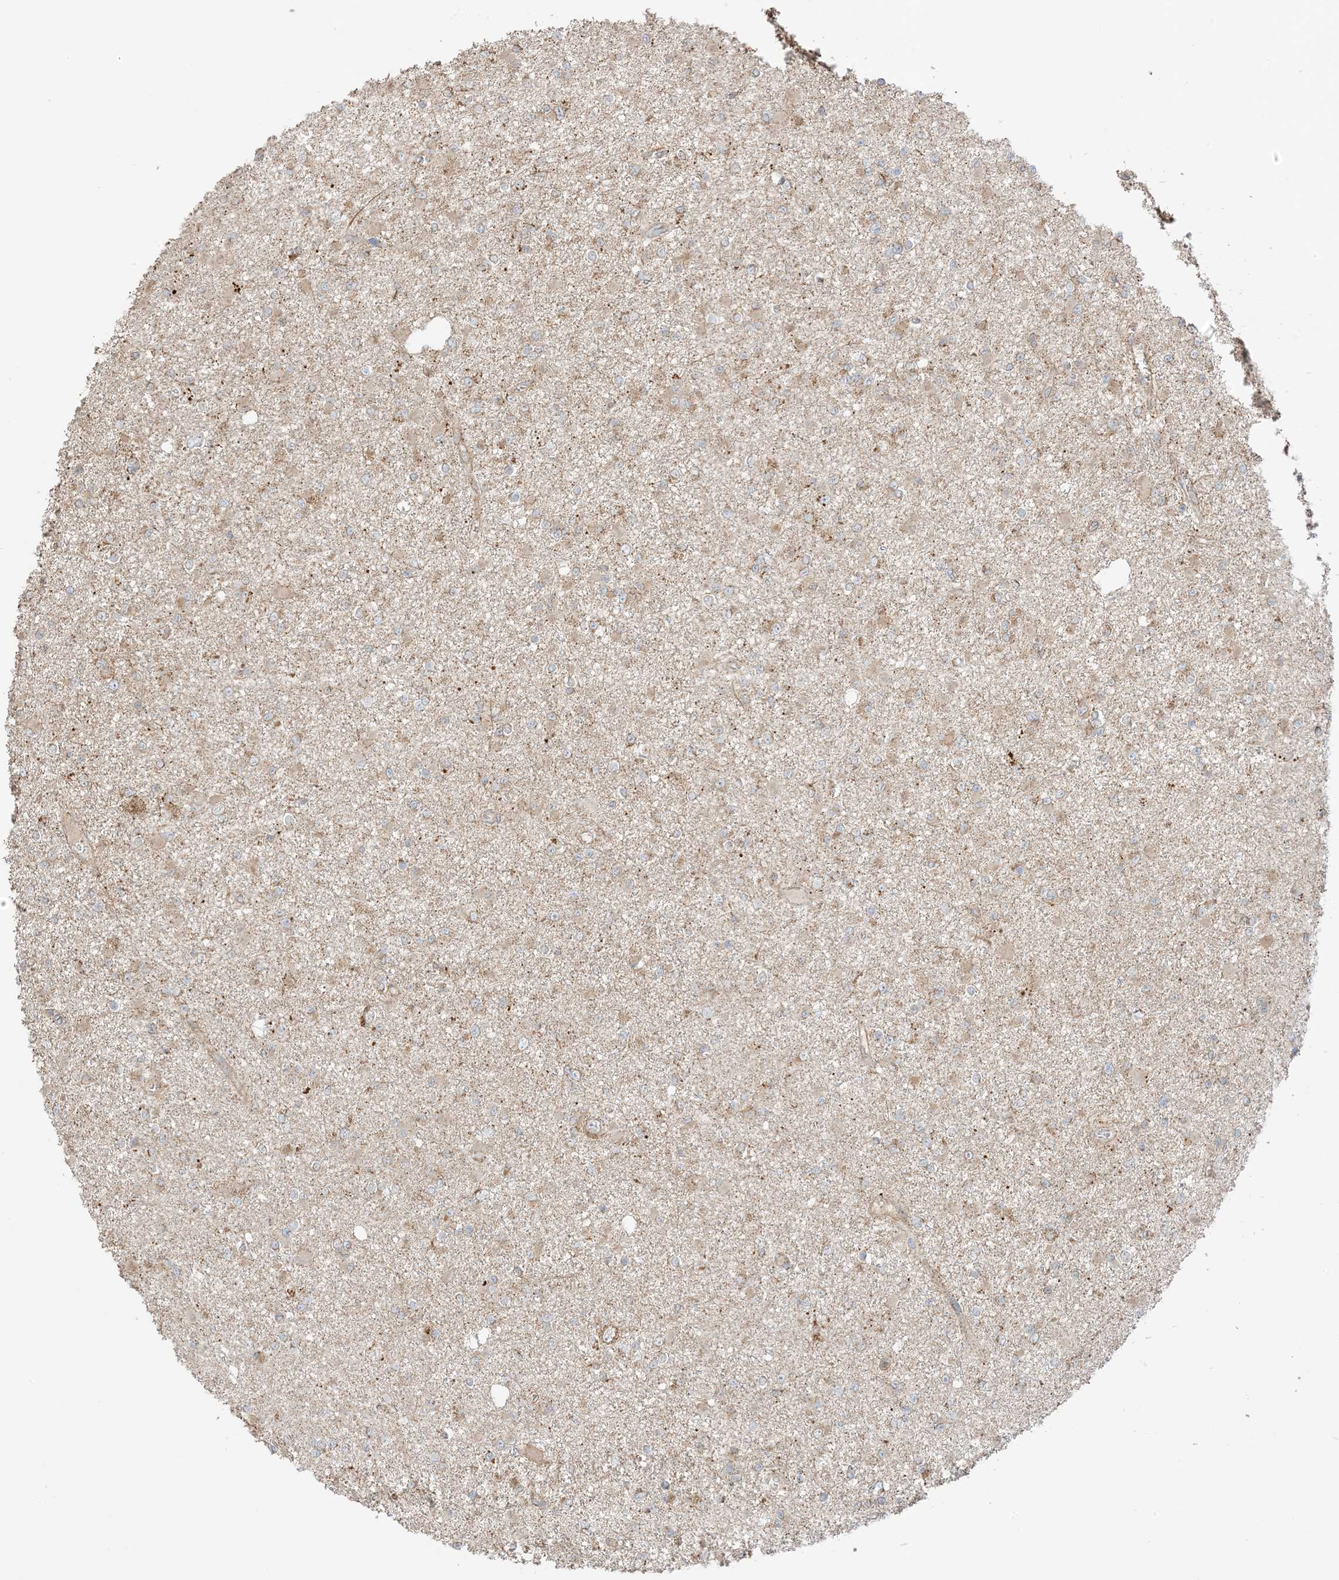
{"staining": {"intensity": "moderate", "quantity": "25%-75%", "location": "cytoplasmic/membranous"}, "tissue": "glioma", "cell_type": "Tumor cells", "image_type": "cancer", "snomed": [{"axis": "morphology", "description": "Glioma, malignant, Low grade"}, {"axis": "topography", "description": "Brain"}], "caption": "Moderate cytoplasmic/membranous expression for a protein is appreciated in about 25%-75% of tumor cells of malignant glioma (low-grade) using immunohistochemistry (IHC).", "gene": "N4BP3", "patient": {"sex": "female", "age": 22}}